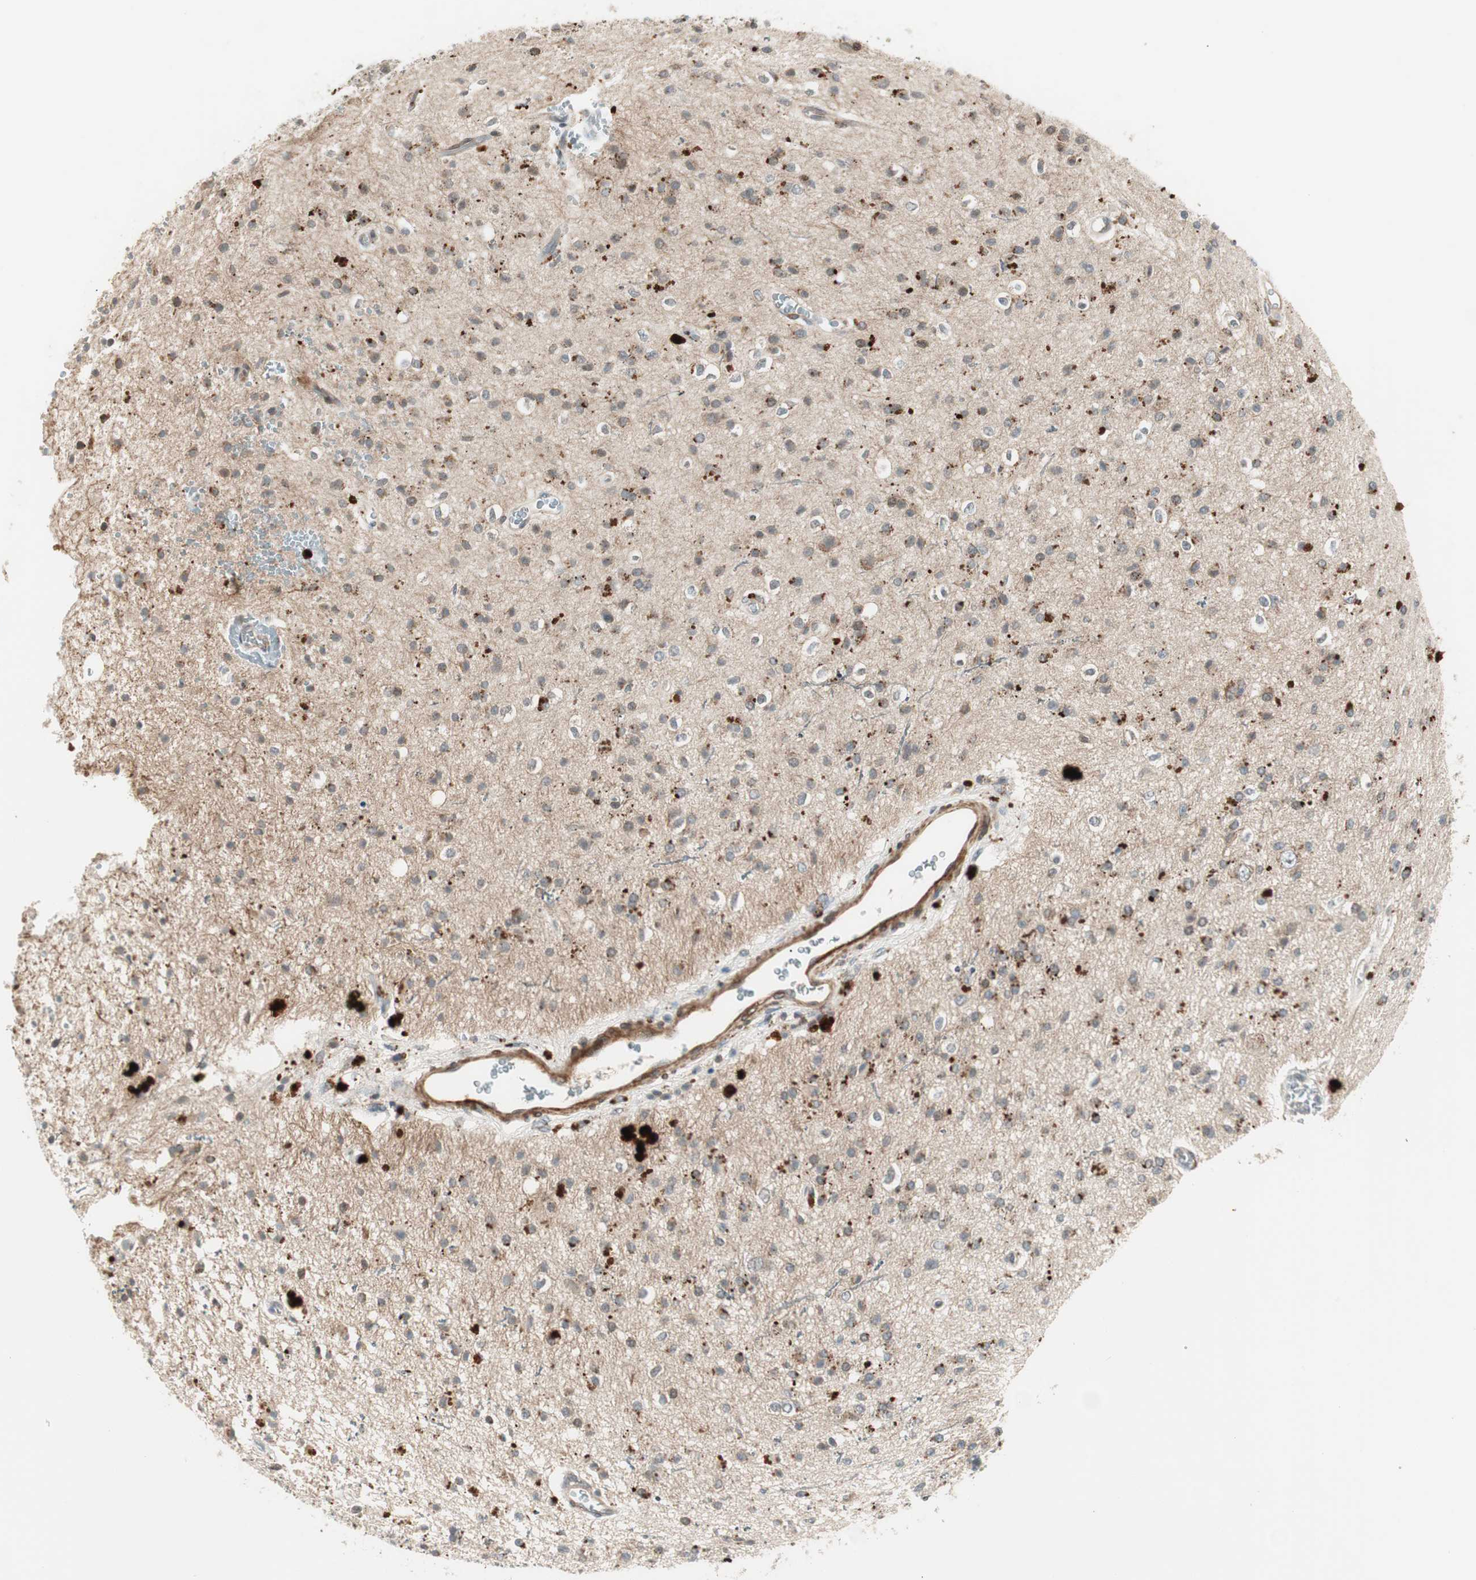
{"staining": {"intensity": "weak", "quantity": ">75%", "location": "cytoplasmic/membranous"}, "tissue": "glioma", "cell_type": "Tumor cells", "image_type": "cancer", "snomed": [{"axis": "morphology", "description": "Glioma, malignant, High grade"}, {"axis": "topography", "description": "Brain"}], "caption": "Protein expression by immunohistochemistry exhibits weak cytoplasmic/membranous expression in about >75% of tumor cells in high-grade glioma (malignant).", "gene": "SFRP1", "patient": {"sex": "male", "age": 47}}